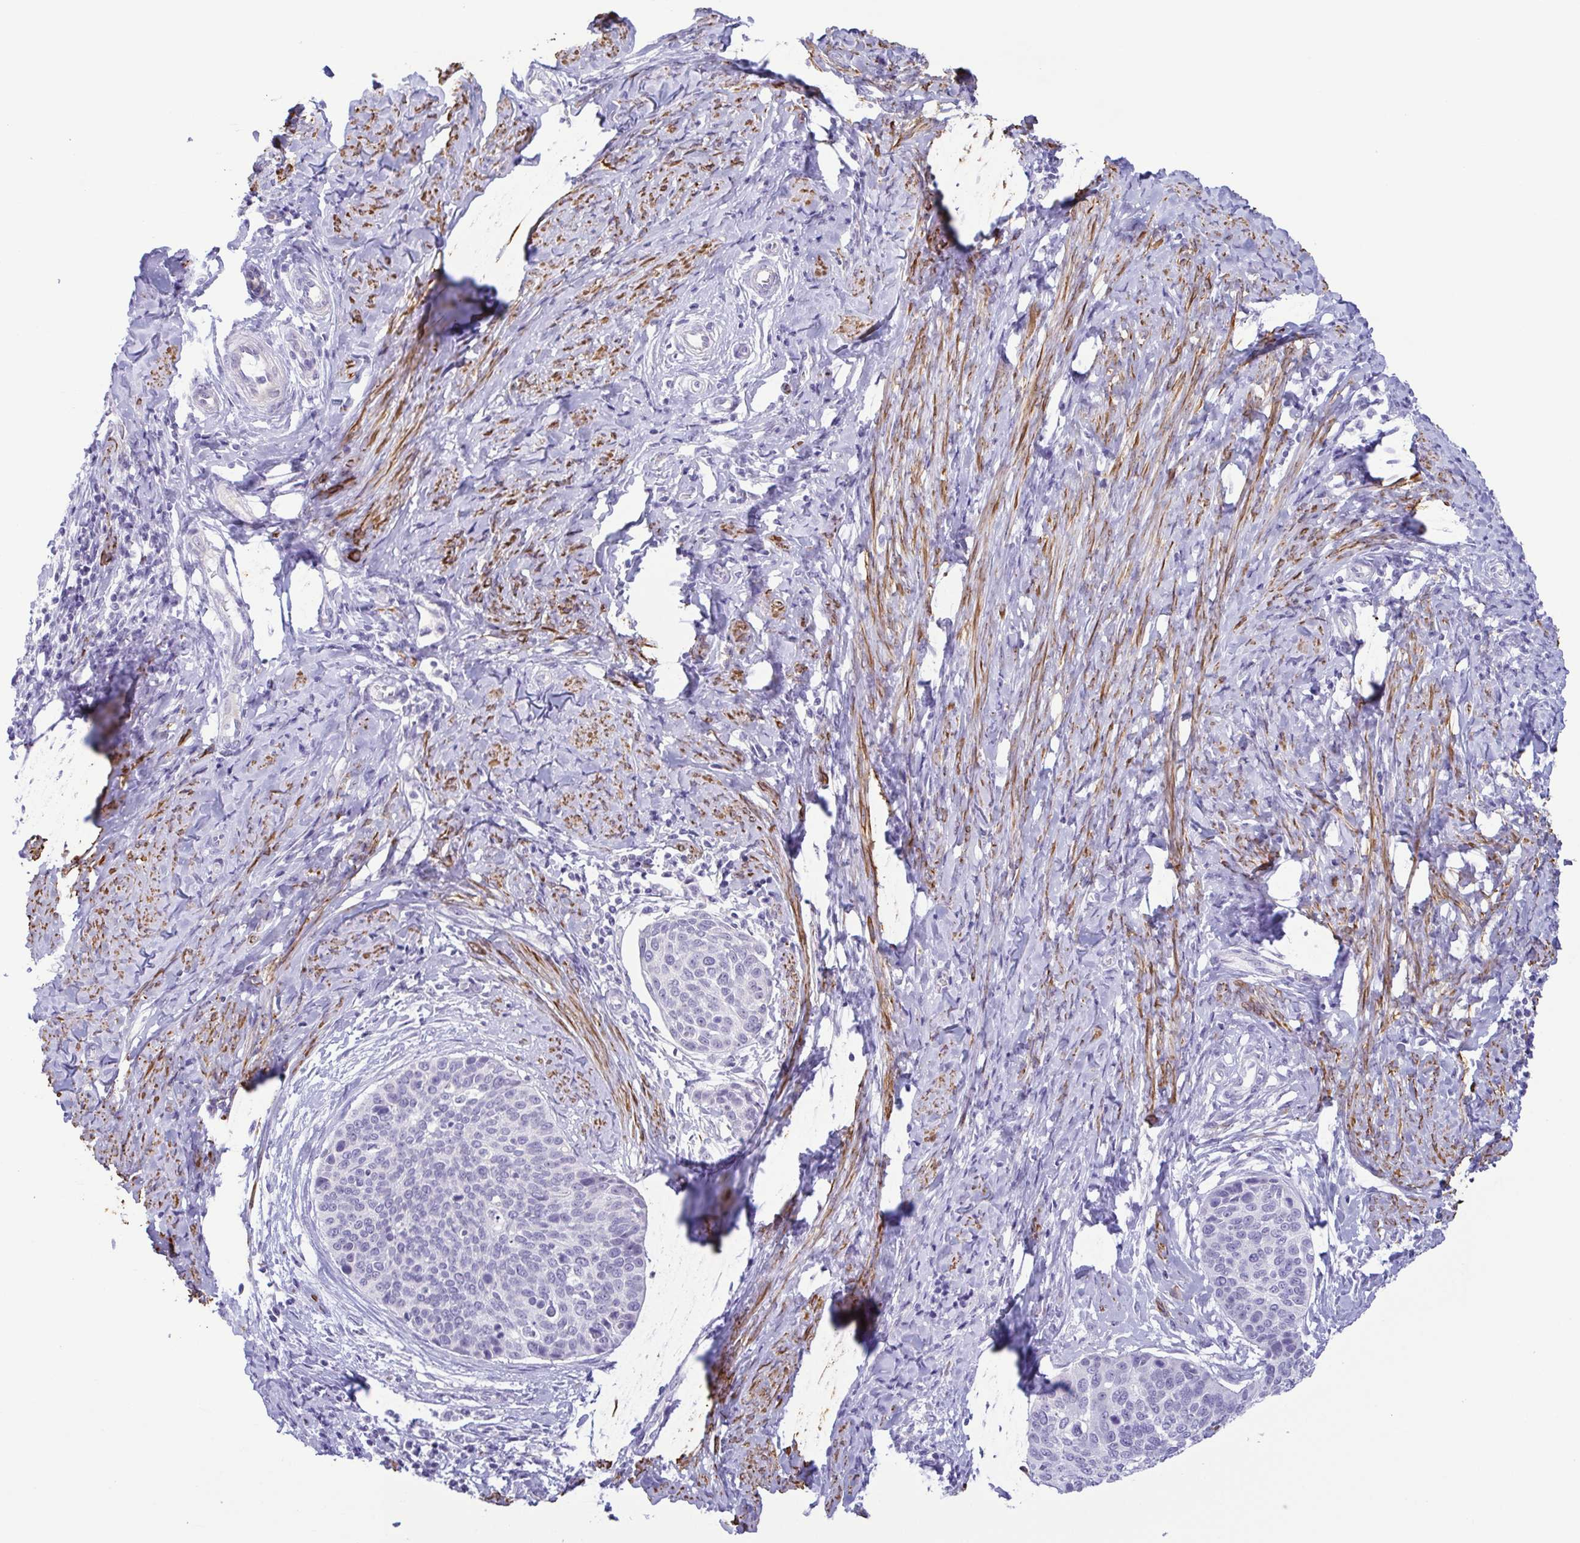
{"staining": {"intensity": "negative", "quantity": "none", "location": "none"}, "tissue": "cervical cancer", "cell_type": "Tumor cells", "image_type": "cancer", "snomed": [{"axis": "morphology", "description": "Squamous cell carcinoma, NOS"}, {"axis": "topography", "description": "Cervix"}], "caption": "Immunohistochemistry micrograph of cervical squamous cell carcinoma stained for a protein (brown), which exhibits no staining in tumor cells. (Brightfield microscopy of DAB immunohistochemistry at high magnification).", "gene": "MYL7", "patient": {"sex": "female", "age": 69}}